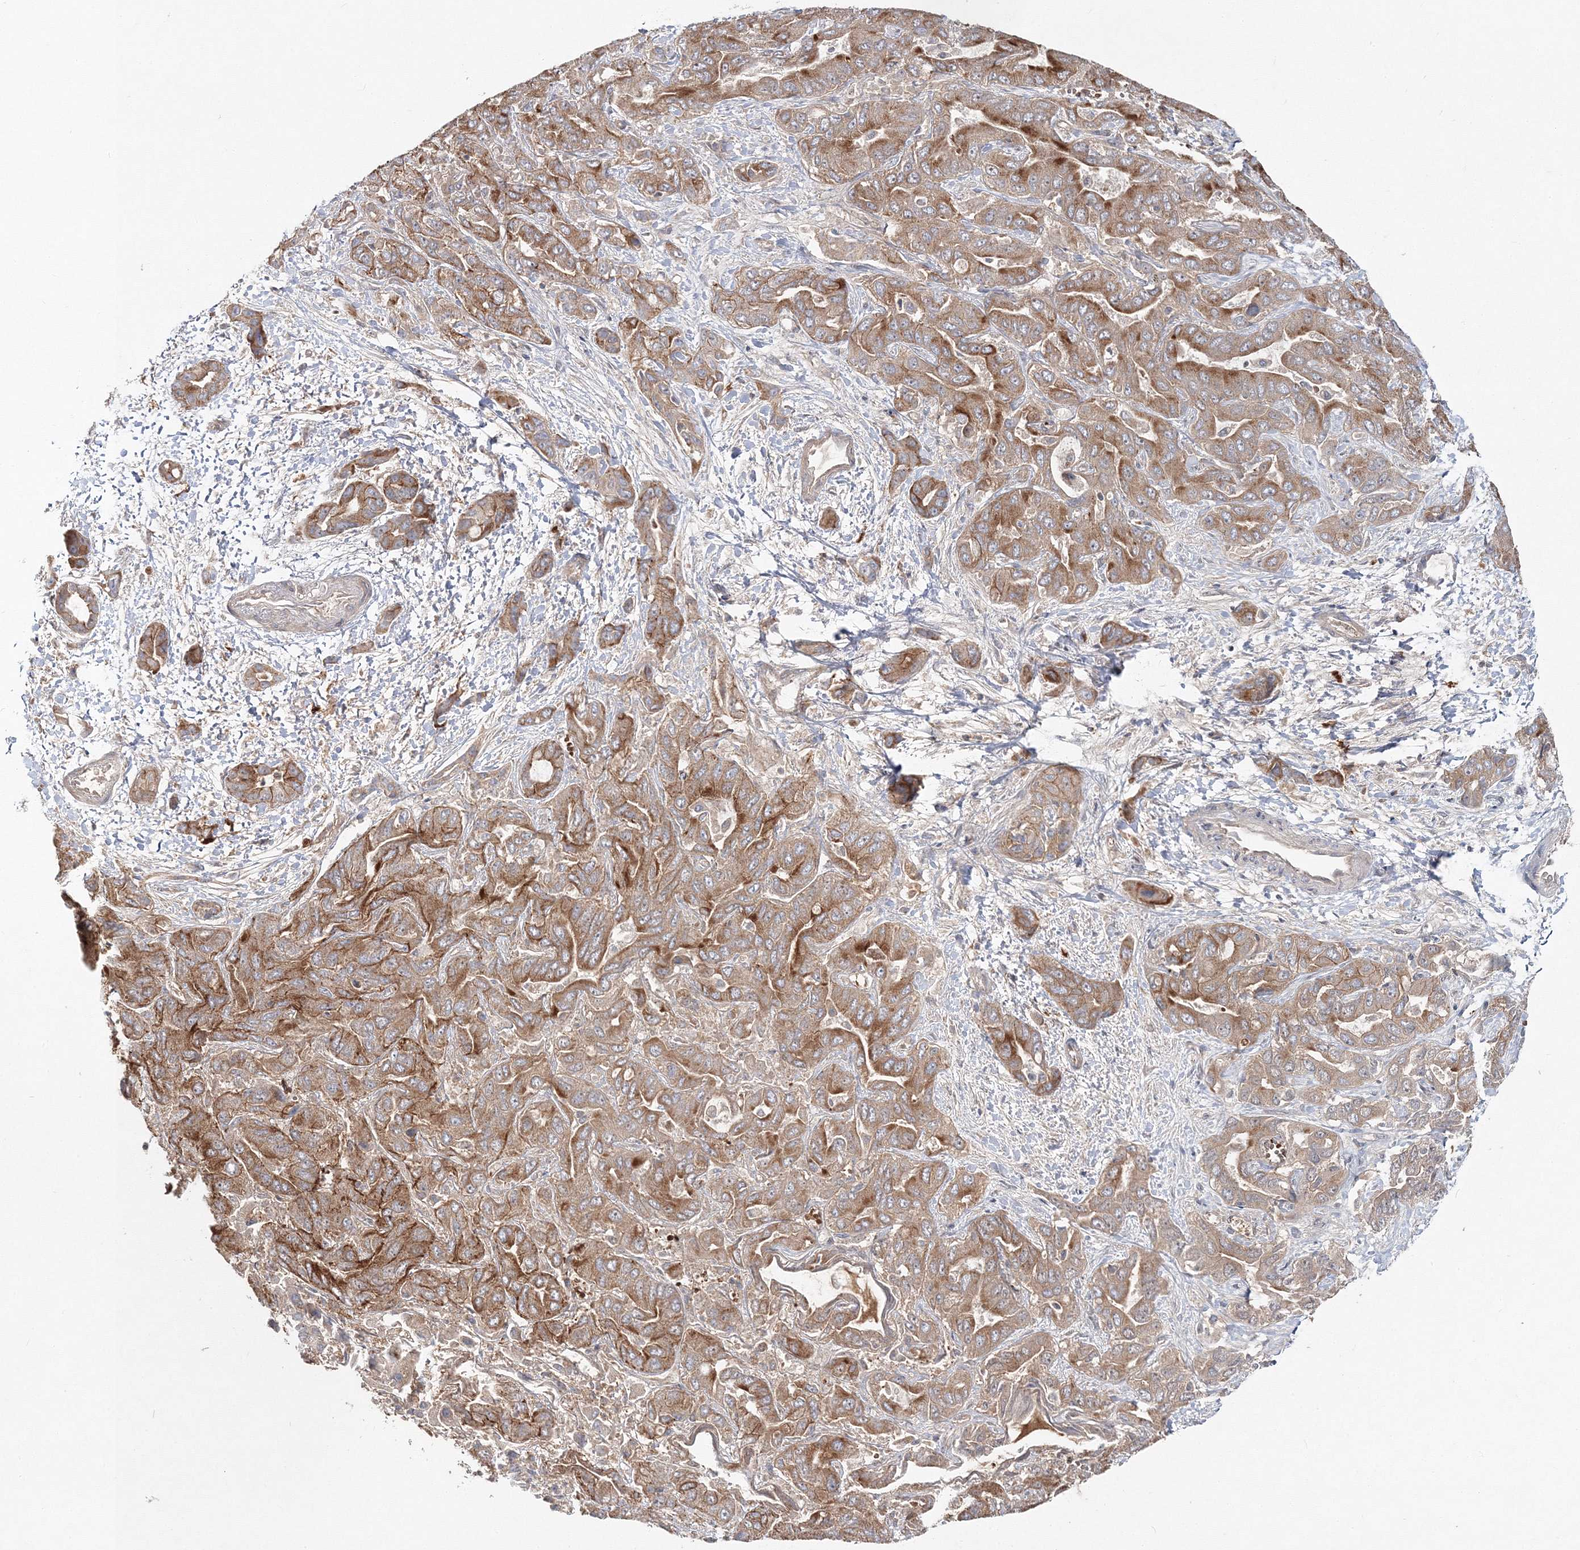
{"staining": {"intensity": "strong", "quantity": "25%-75%", "location": "cytoplasmic/membranous"}, "tissue": "liver cancer", "cell_type": "Tumor cells", "image_type": "cancer", "snomed": [{"axis": "morphology", "description": "Cholangiocarcinoma"}, {"axis": "topography", "description": "Liver"}], "caption": "Human liver cancer (cholangiocarcinoma) stained for a protein (brown) shows strong cytoplasmic/membranous positive staining in about 25%-75% of tumor cells.", "gene": "PCBD2", "patient": {"sex": "female", "age": 52}}